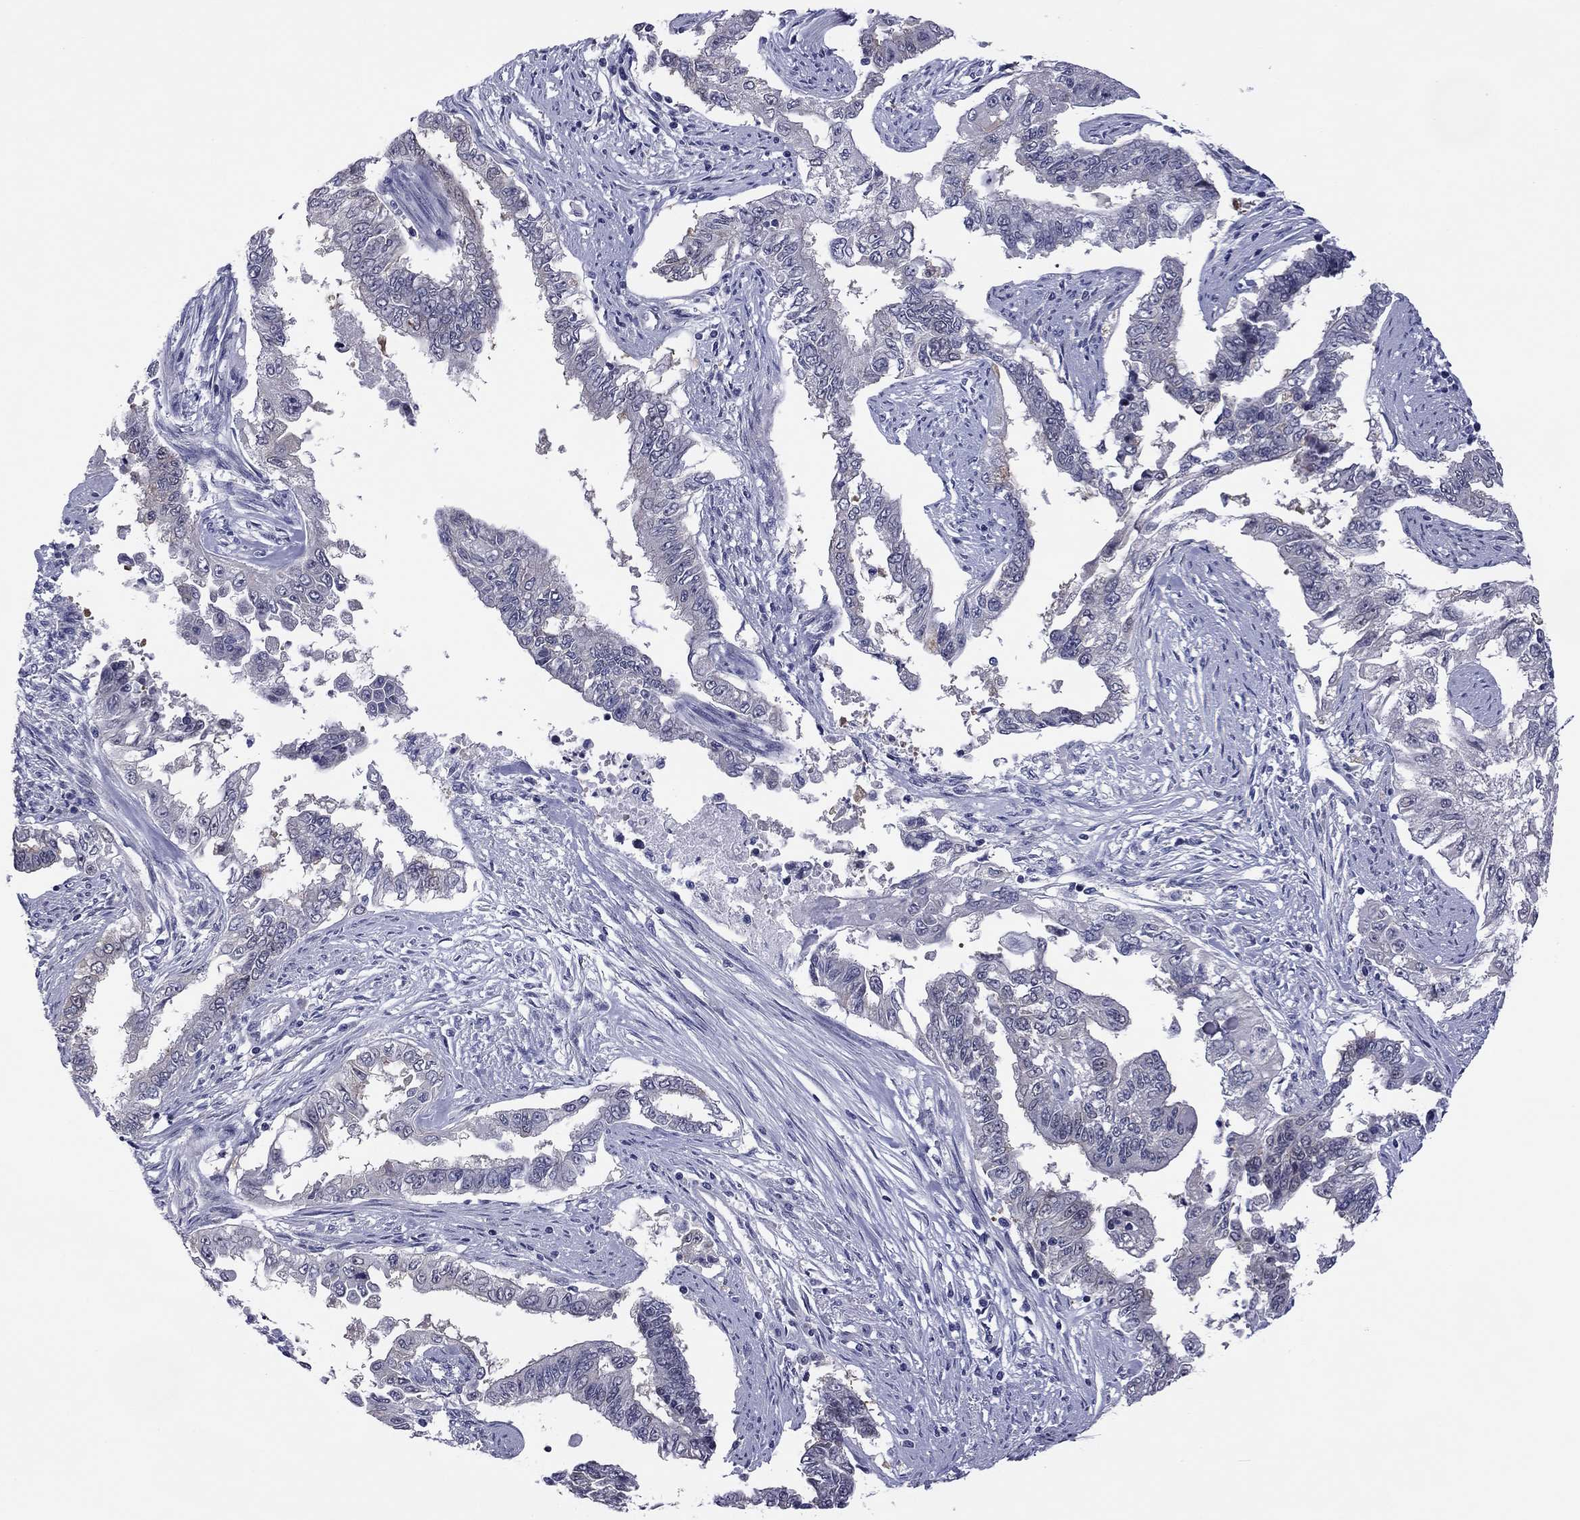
{"staining": {"intensity": "negative", "quantity": "none", "location": "none"}, "tissue": "endometrial cancer", "cell_type": "Tumor cells", "image_type": "cancer", "snomed": [{"axis": "morphology", "description": "Adenocarcinoma, NOS"}, {"axis": "topography", "description": "Uterus"}], "caption": "Human adenocarcinoma (endometrial) stained for a protein using IHC shows no expression in tumor cells.", "gene": "POU5F2", "patient": {"sex": "female", "age": 59}}